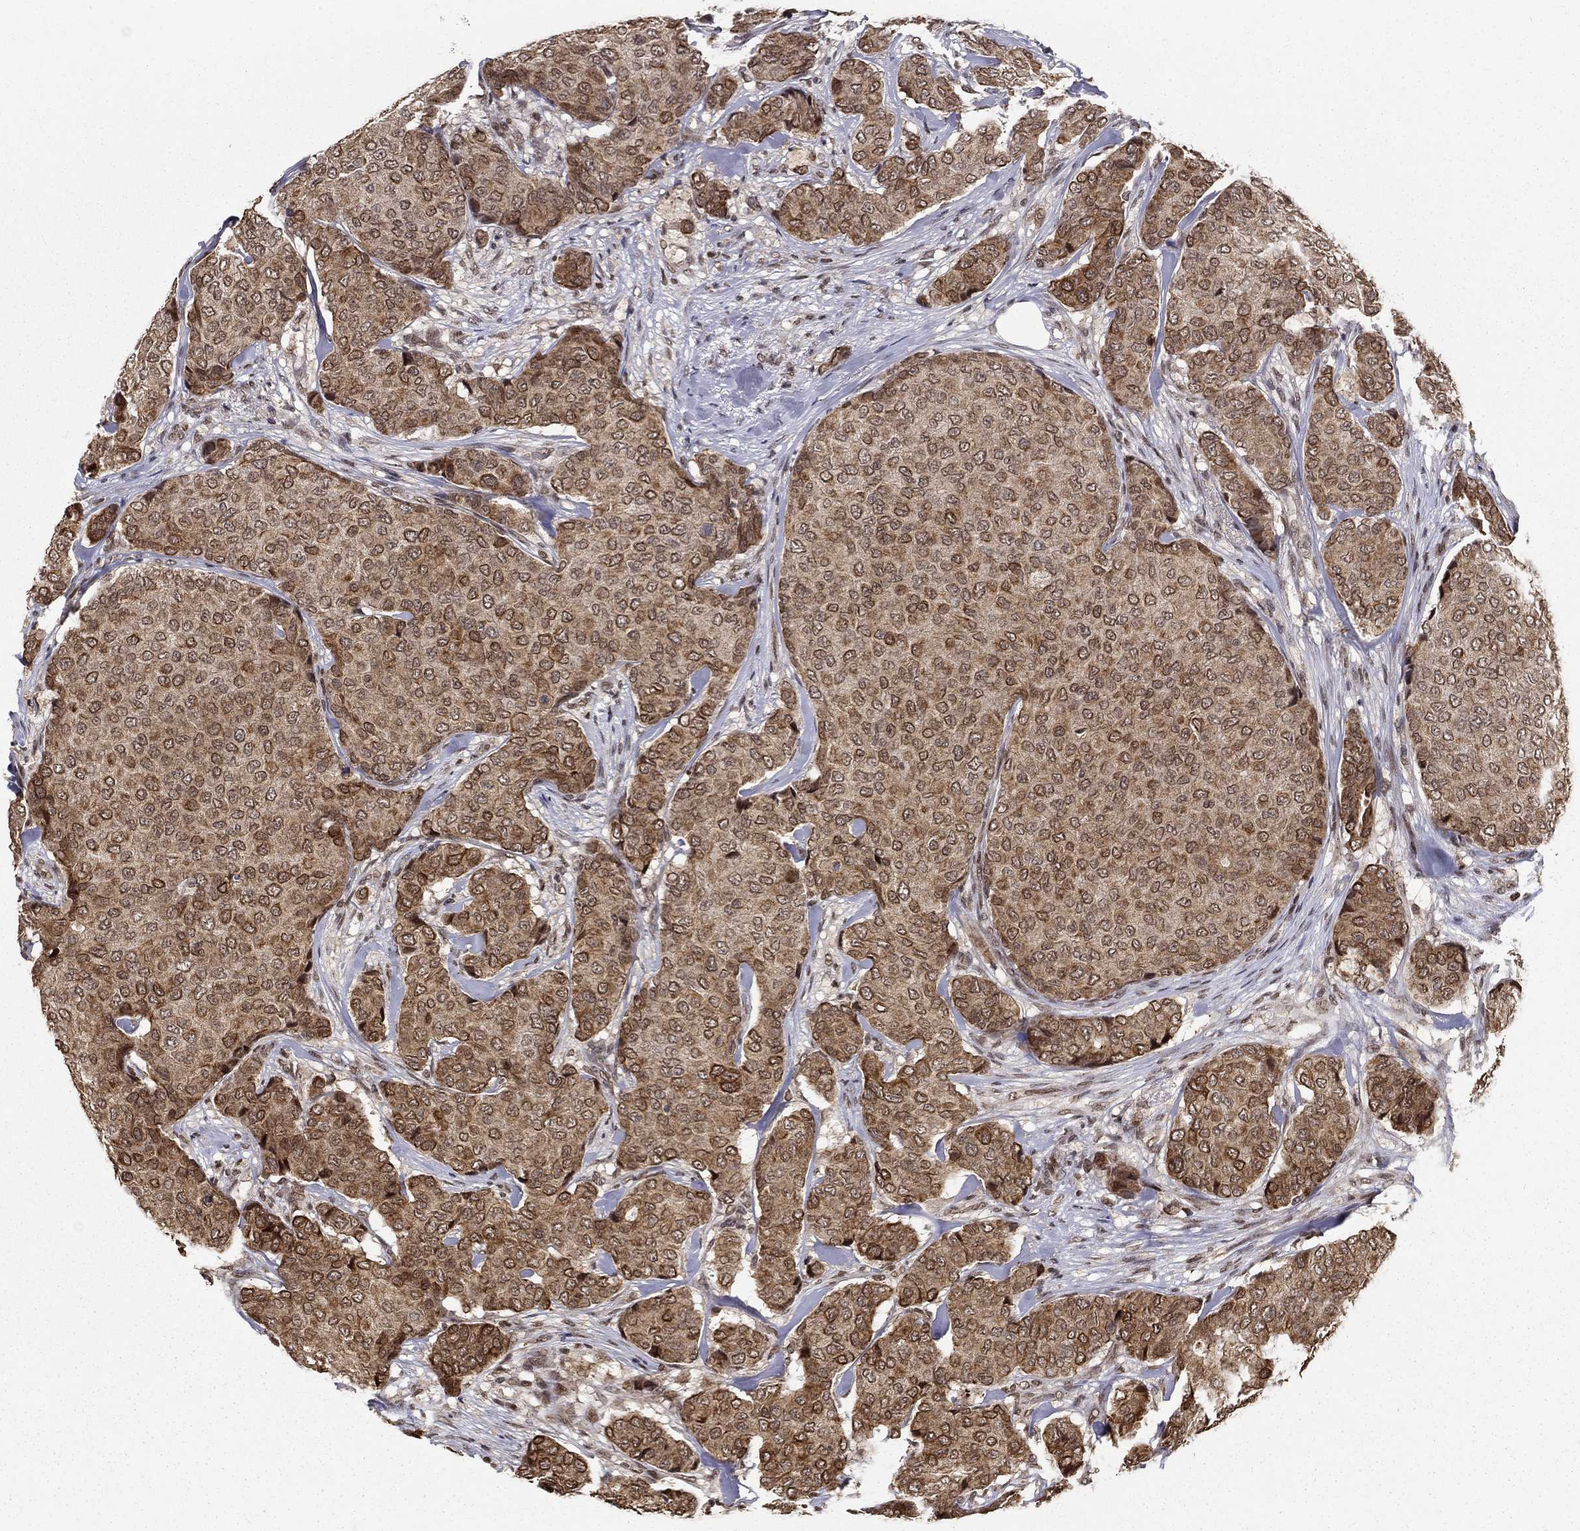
{"staining": {"intensity": "moderate", "quantity": ">75%", "location": "cytoplasmic/membranous"}, "tissue": "breast cancer", "cell_type": "Tumor cells", "image_type": "cancer", "snomed": [{"axis": "morphology", "description": "Duct carcinoma"}, {"axis": "topography", "description": "Breast"}], "caption": "This histopathology image displays immunohistochemistry (IHC) staining of breast cancer, with medium moderate cytoplasmic/membranous expression in about >75% of tumor cells.", "gene": "CDCA7L", "patient": {"sex": "female", "age": 75}}